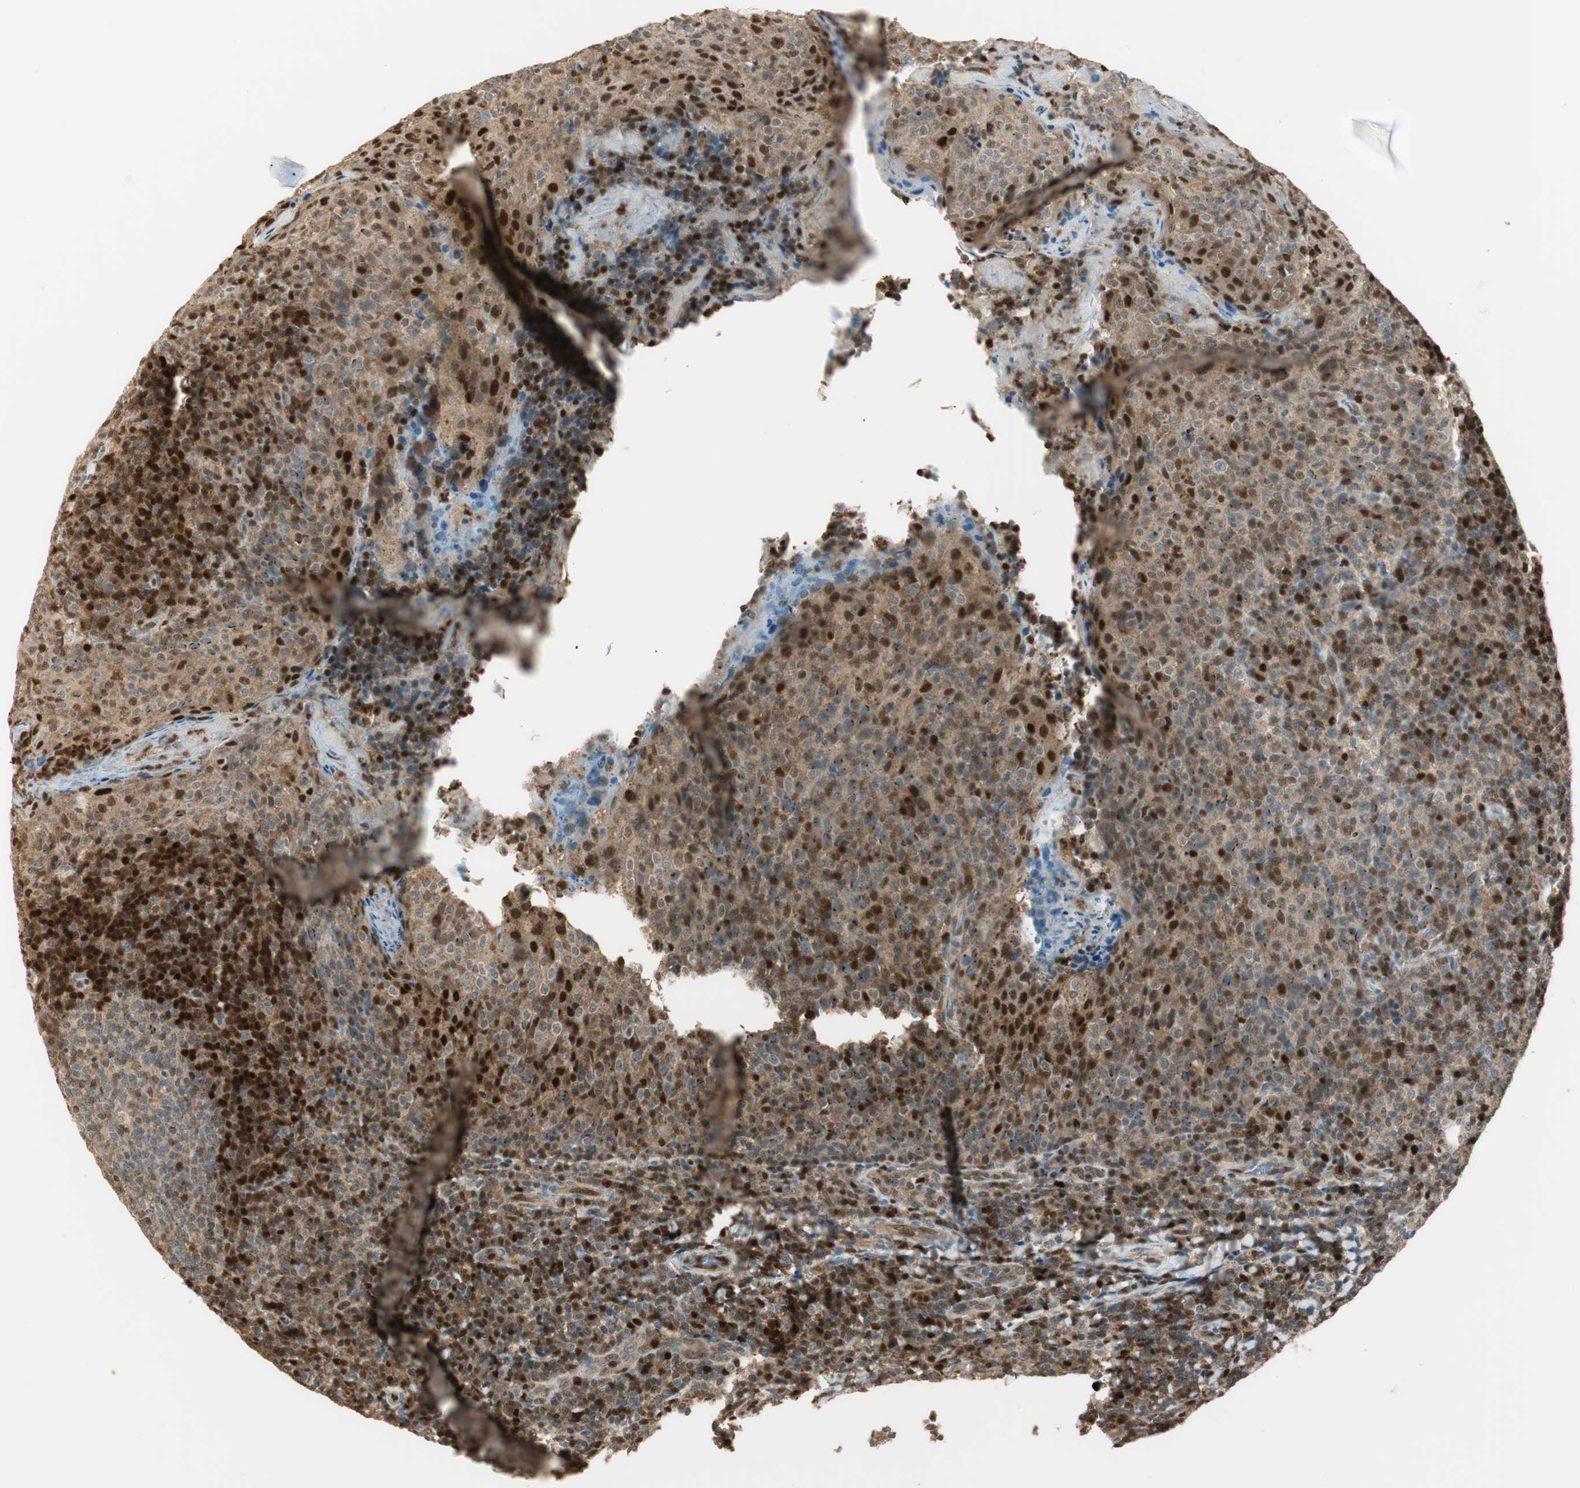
{"staining": {"intensity": "strong", "quantity": "<25%", "location": "nuclear"}, "tissue": "tonsil", "cell_type": "Germinal center cells", "image_type": "normal", "snomed": [{"axis": "morphology", "description": "Normal tissue, NOS"}, {"axis": "topography", "description": "Tonsil"}], "caption": "Normal tonsil was stained to show a protein in brown. There is medium levels of strong nuclear staining in approximately <25% of germinal center cells.", "gene": "LTA4H", "patient": {"sex": "male", "age": 17}}